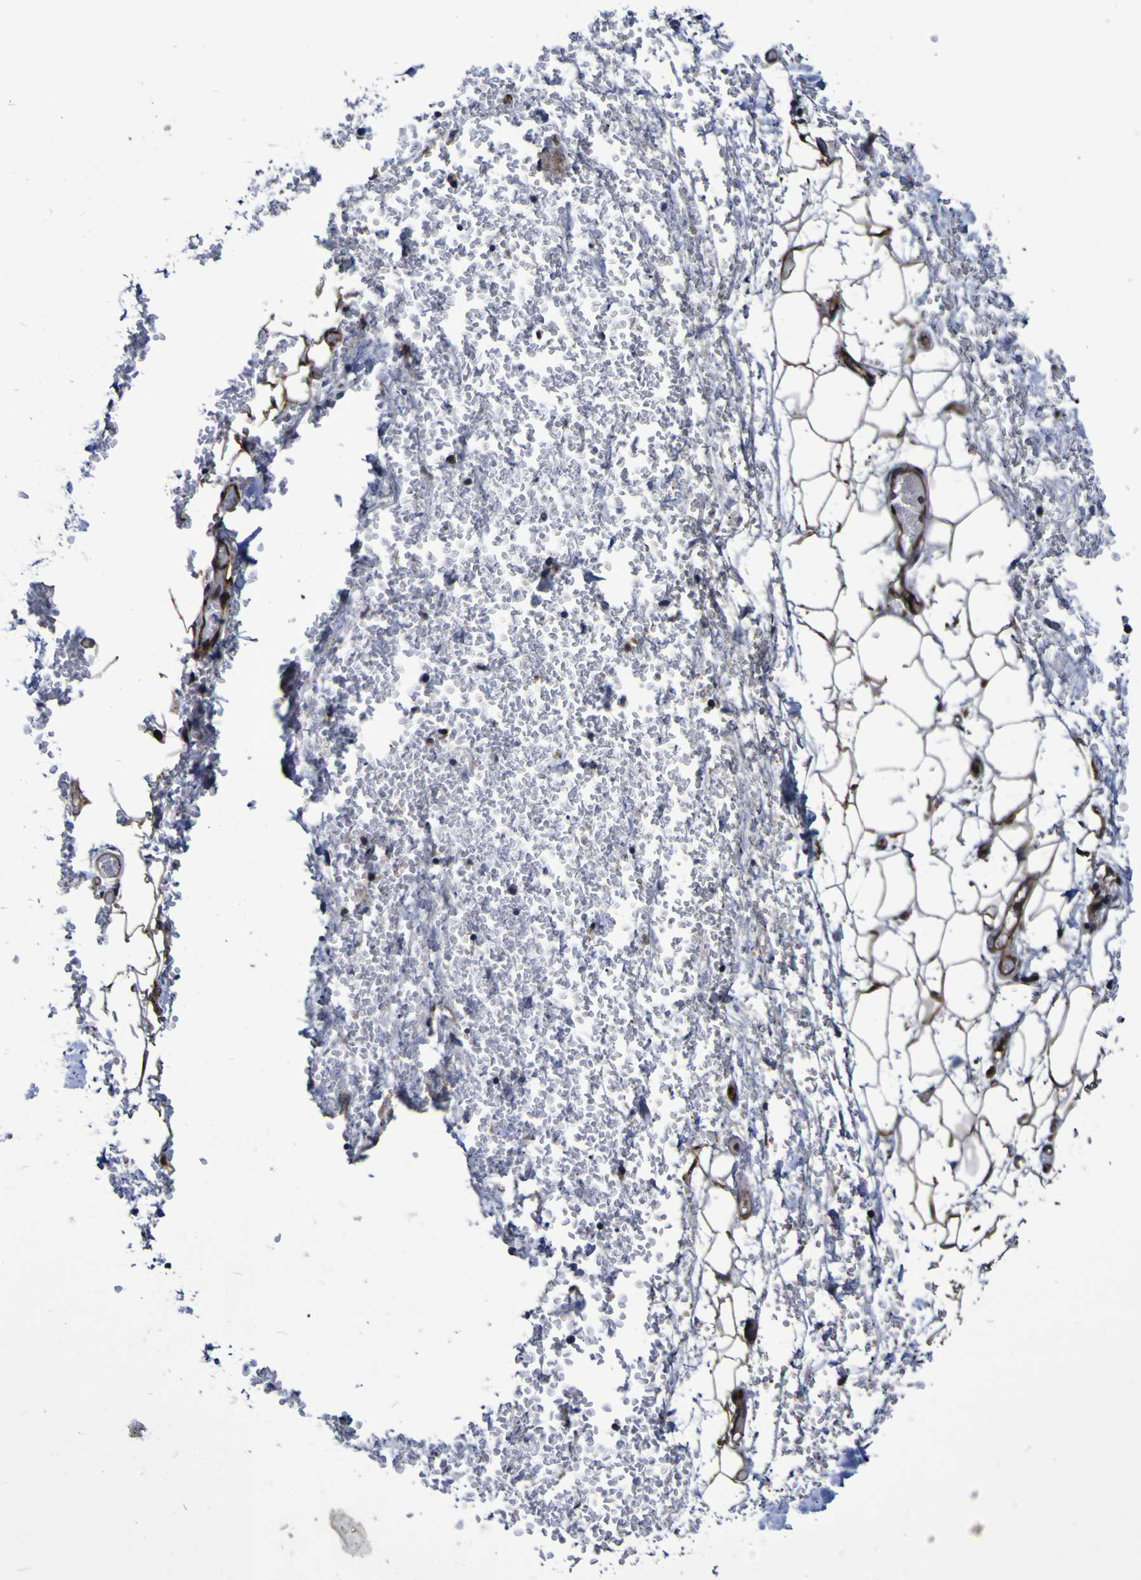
{"staining": {"intensity": "moderate", "quantity": ">75%", "location": "cytoplasmic/membranous"}, "tissue": "adipose tissue", "cell_type": "Adipocytes", "image_type": "normal", "snomed": [{"axis": "morphology", "description": "Normal tissue, NOS"}, {"axis": "morphology", "description": "Adenocarcinoma, NOS"}, {"axis": "topography", "description": "Esophagus"}], "caption": "The photomicrograph reveals a brown stain indicating the presence of a protein in the cytoplasmic/membranous of adipocytes in adipose tissue. (DAB (3,3'-diaminobenzidine) IHC with brightfield microscopy, high magnification).", "gene": "MGLL", "patient": {"sex": "male", "age": 62}}